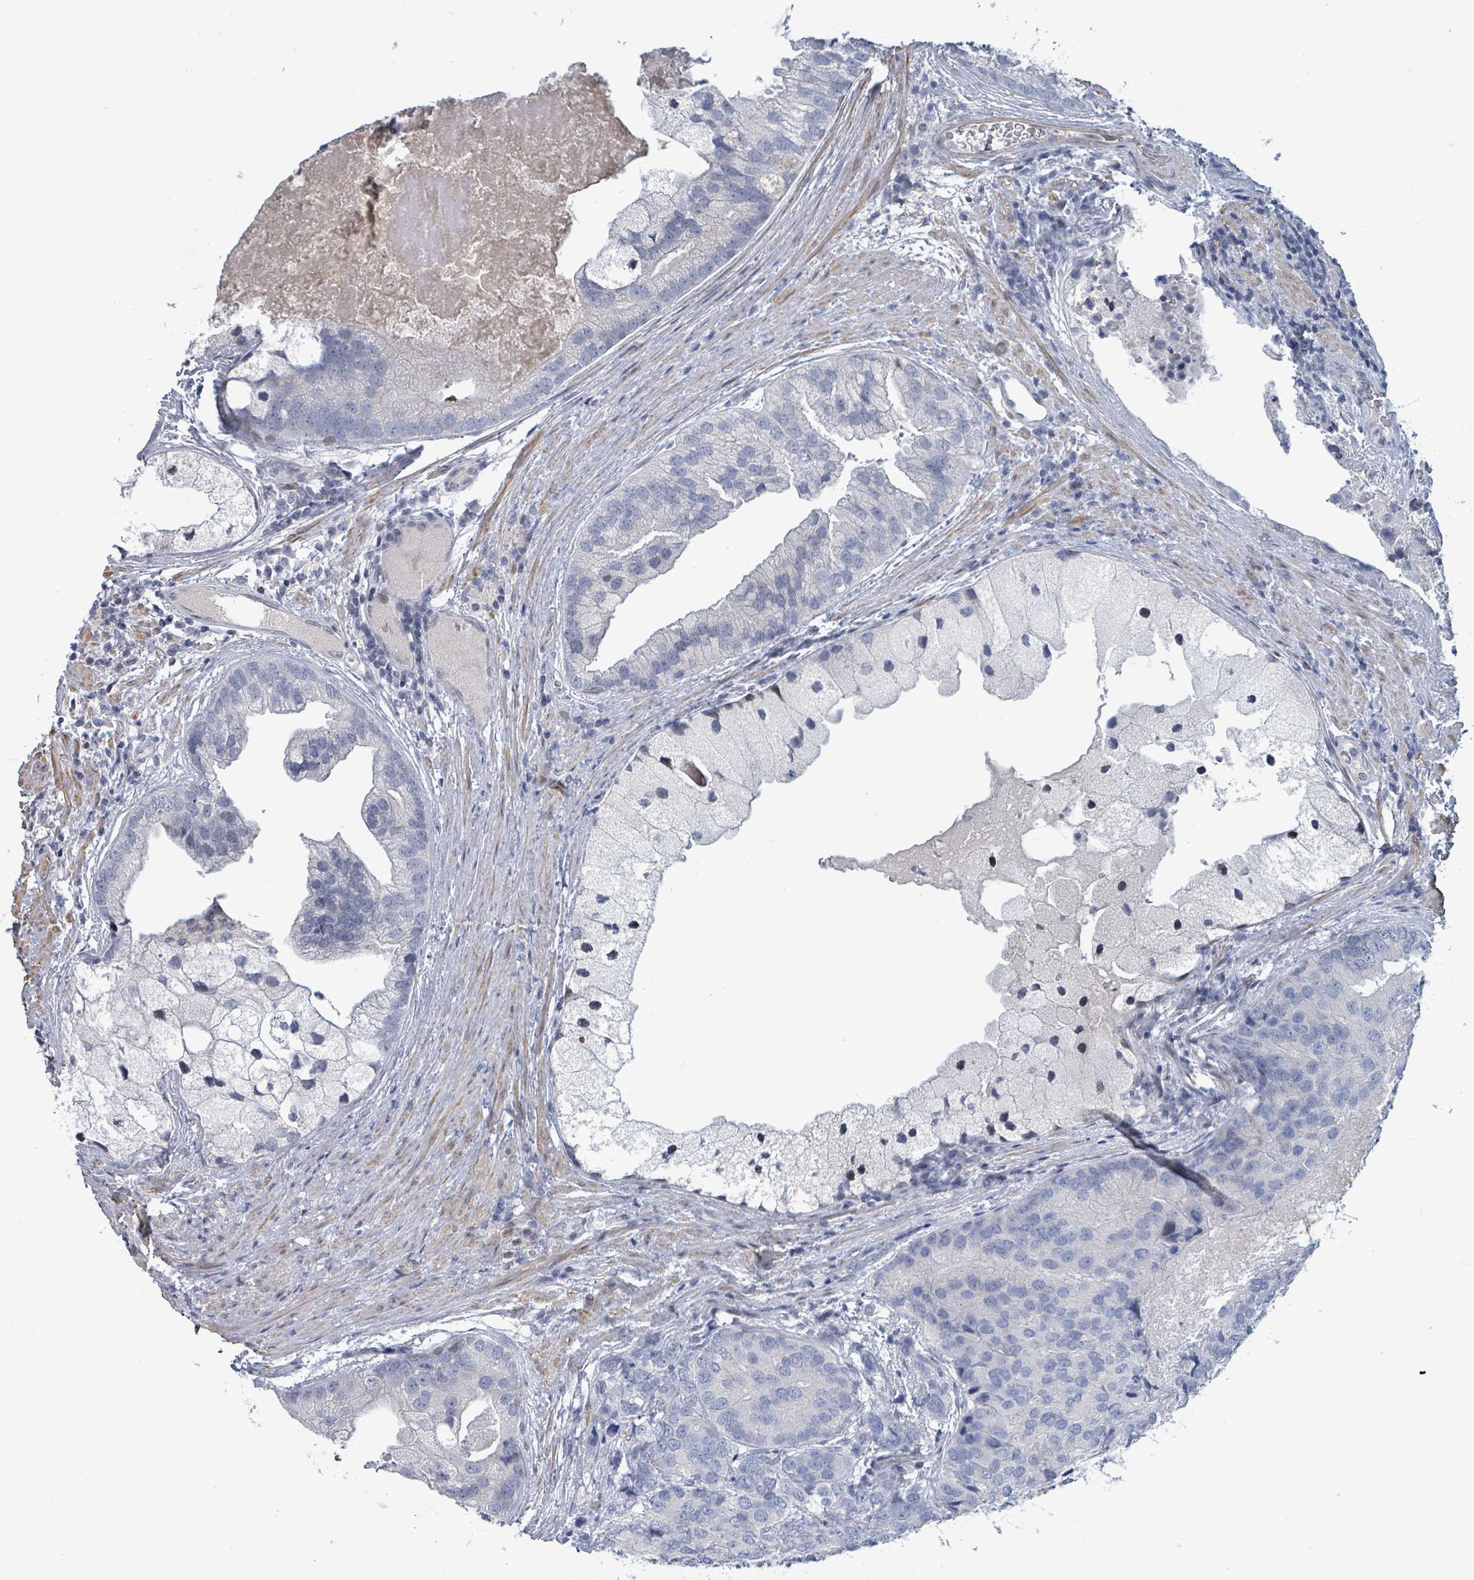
{"staining": {"intensity": "negative", "quantity": "none", "location": "none"}, "tissue": "prostate cancer", "cell_type": "Tumor cells", "image_type": "cancer", "snomed": [{"axis": "morphology", "description": "Adenocarcinoma, High grade"}, {"axis": "topography", "description": "Prostate"}], "caption": "Tumor cells show no significant staining in prostate cancer.", "gene": "NTN3", "patient": {"sex": "male", "age": 62}}